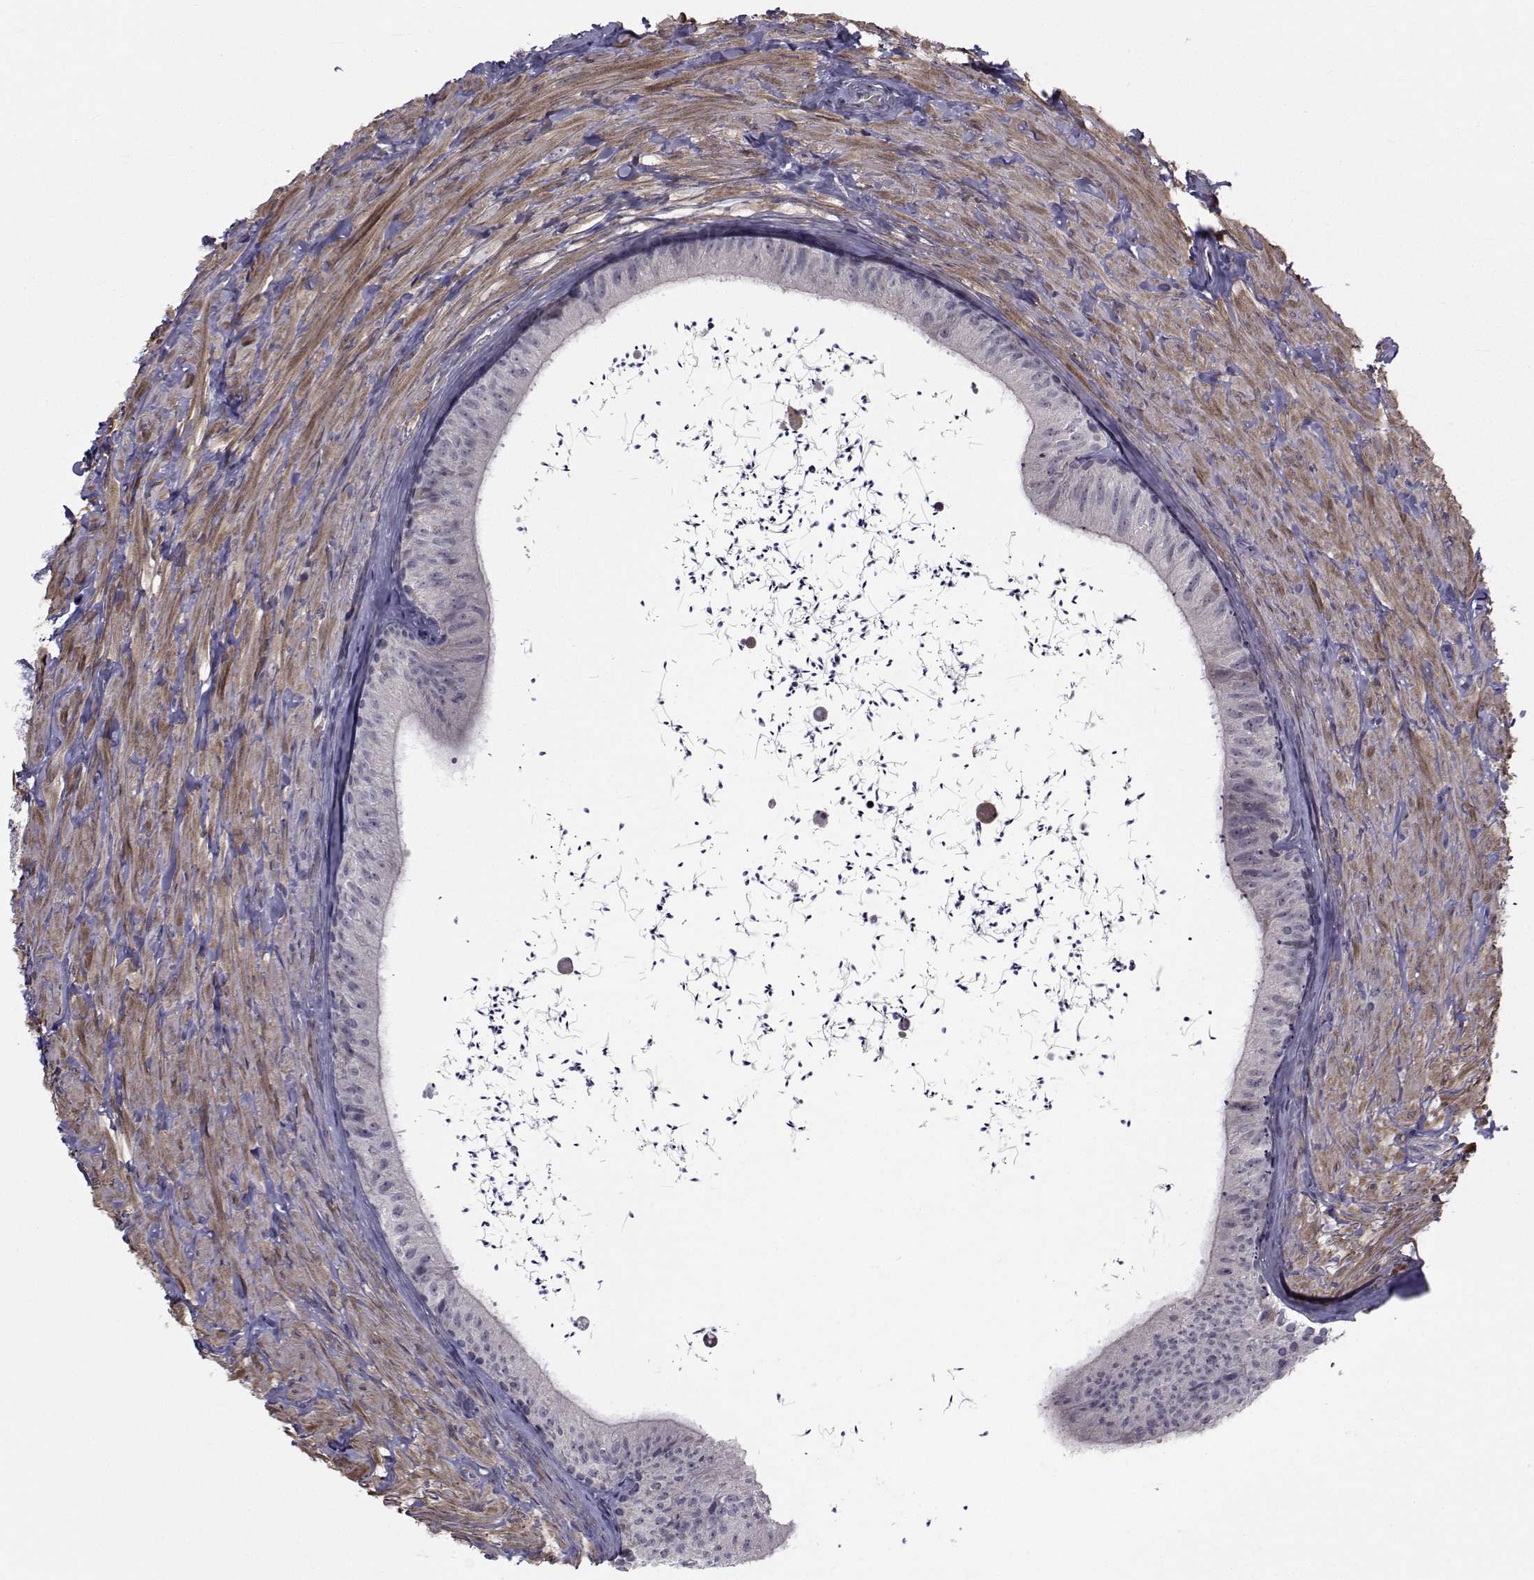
{"staining": {"intensity": "moderate", "quantity": "<25%", "location": "cytoplasmic/membranous"}, "tissue": "epididymis", "cell_type": "Glandular cells", "image_type": "normal", "snomed": [{"axis": "morphology", "description": "Normal tissue, NOS"}, {"axis": "topography", "description": "Epididymis"}], "caption": "This photomicrograph exhibits immunohistochemistry staining of normal human epididymis, with low moderate cytoplasmic/membranous staining in approximately <25% of glandular cells.", "gene": "CFAP74", "patient": {"sex": "male", "age": 32}}